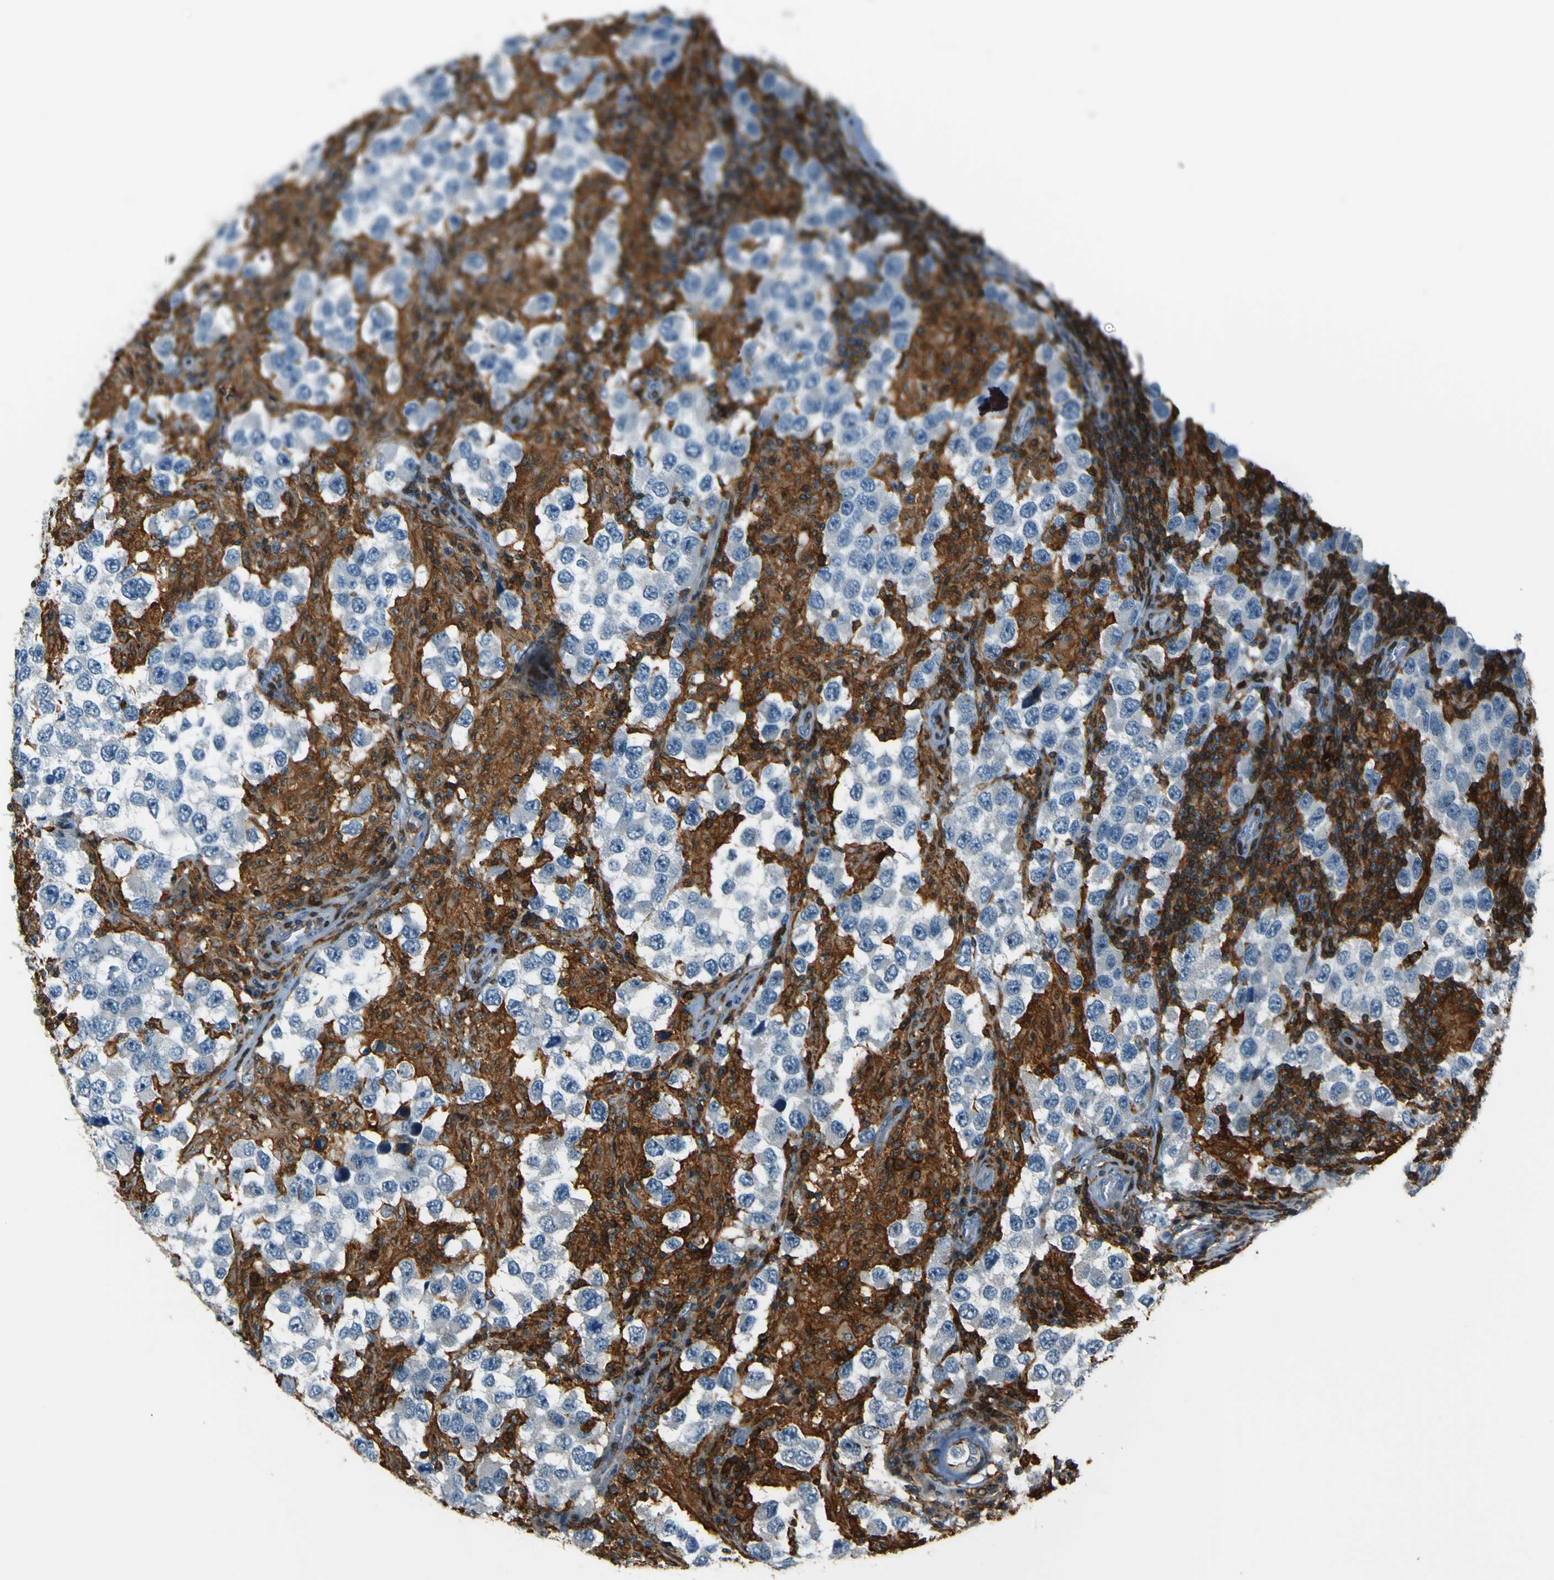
{"staining": {"intensity": "negative", "quantity": "none", "location": "none"}, "tissue": "testis cancer", "cell_type": "Tumor cells", "image_type": "cancer", "snomed": [{"axis": "morphology", "description": "Carcinoma, Embryonal, NOS"}, {"axis": "topography", "description": "Testis"}], "caption": "Photomicrograph shows no significant protein staining in tumor cells of embryonal carcinoma (testis). (Immunohistochemistry (ihc), brightfield microscopy, high magnification).", "gene": "PCDHB5", "patient": {"sex": "male", "age": 21}}